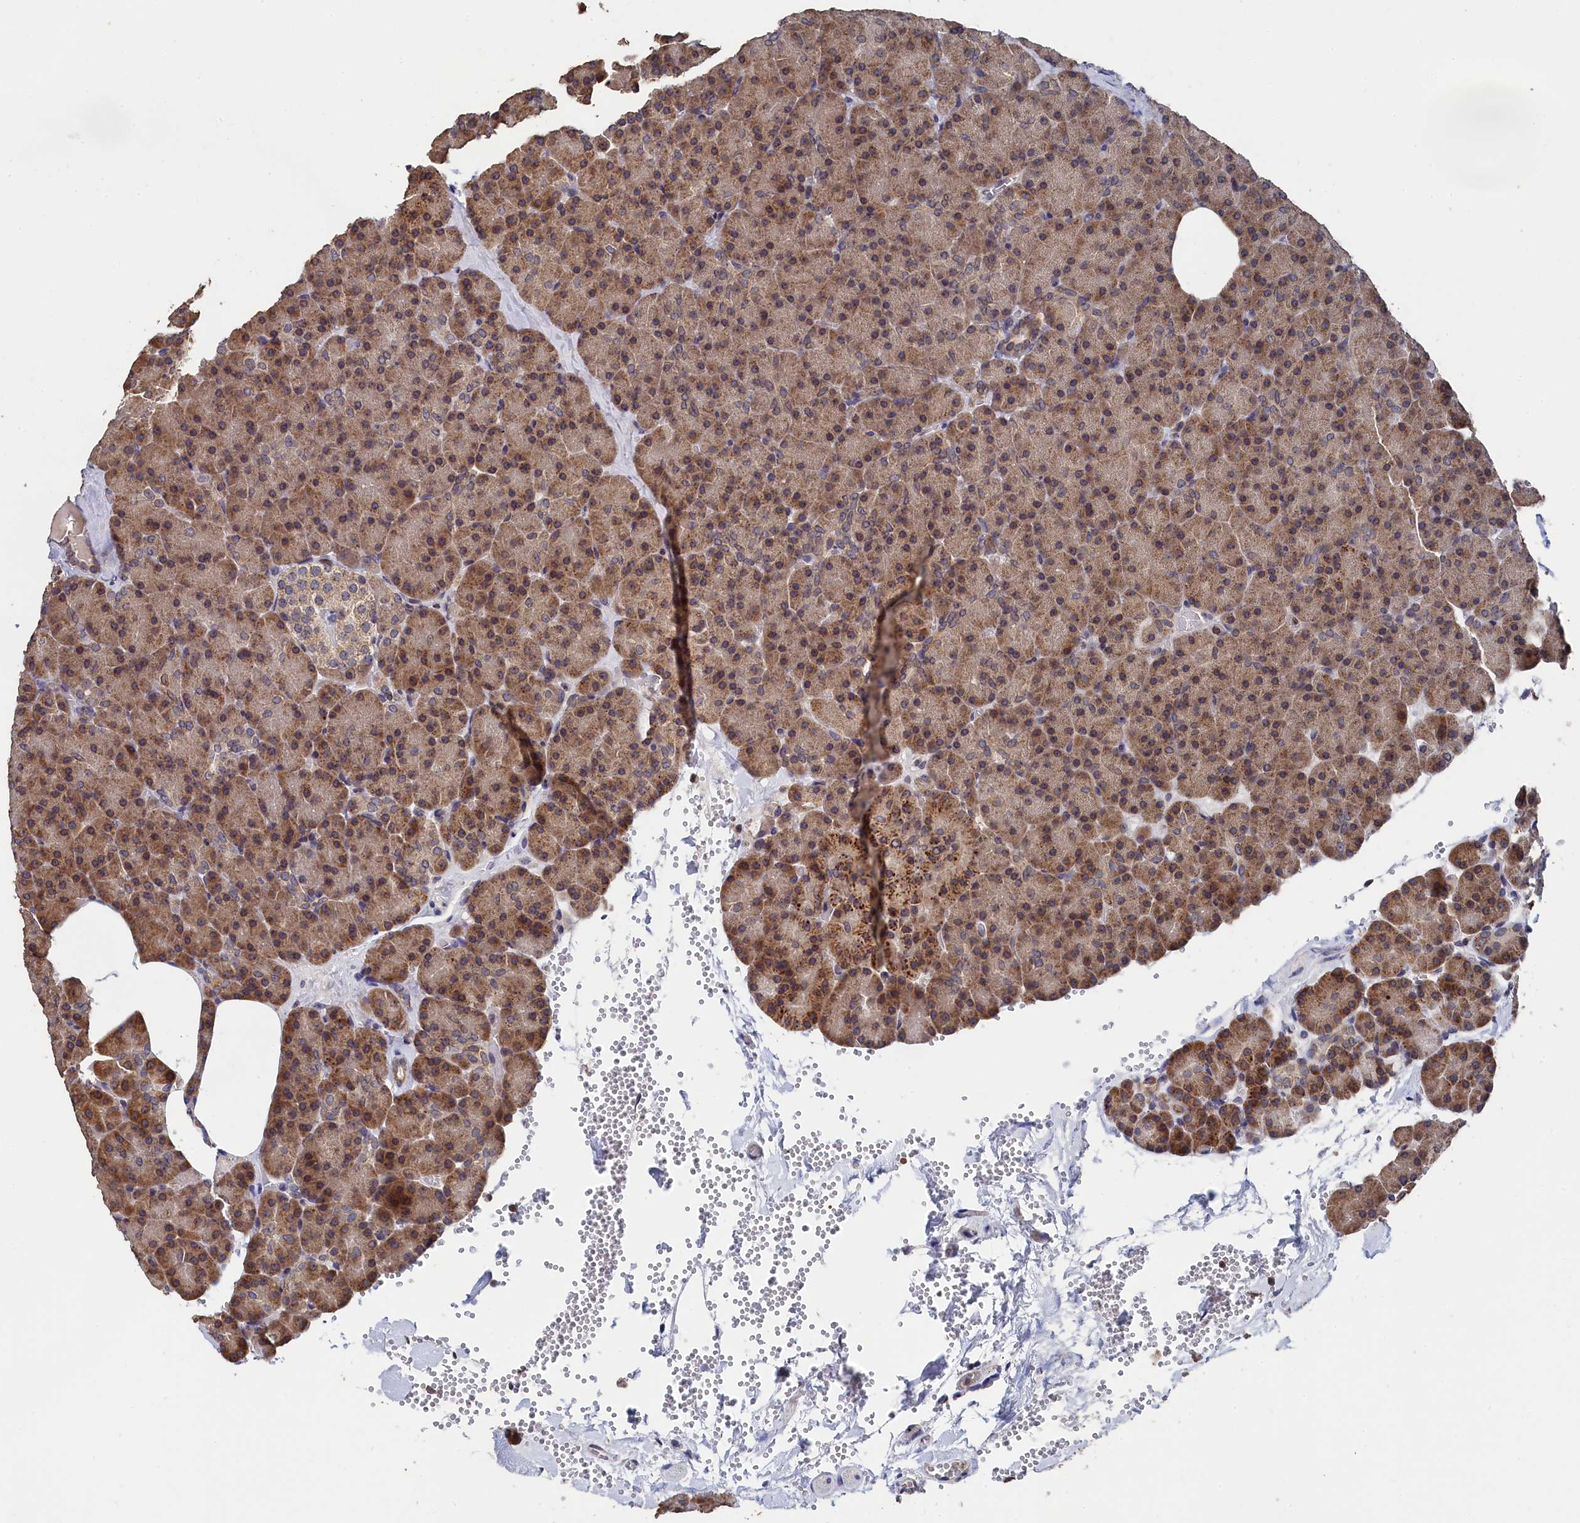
{"staining": {"intensity": "moderate", "quantity": ">75%", "location": "cytoplasmic/membranous,nuclear"}, "tissue": "pancreas", "cell_type": "Exocrine glandular cells", "image_type": "normal", "snomed": [{"axis": "morphology", "description": "Normal tissue, NOS"}, {"axis": "morphology", "description": "Carcinoid, malignant, NOS"}, {"axis": "topography", "description": "Pancreas"}], "caption": "There is medium levels of moderate cytoplasmic/membranous,nuclear positivity in exocrine glandular cells of unremarkable pancreas, as demonstrated by immunohistochemical staining (brown color).", "gene": "ANKEF1", "patient": {"sex": "female", "age": 35}}